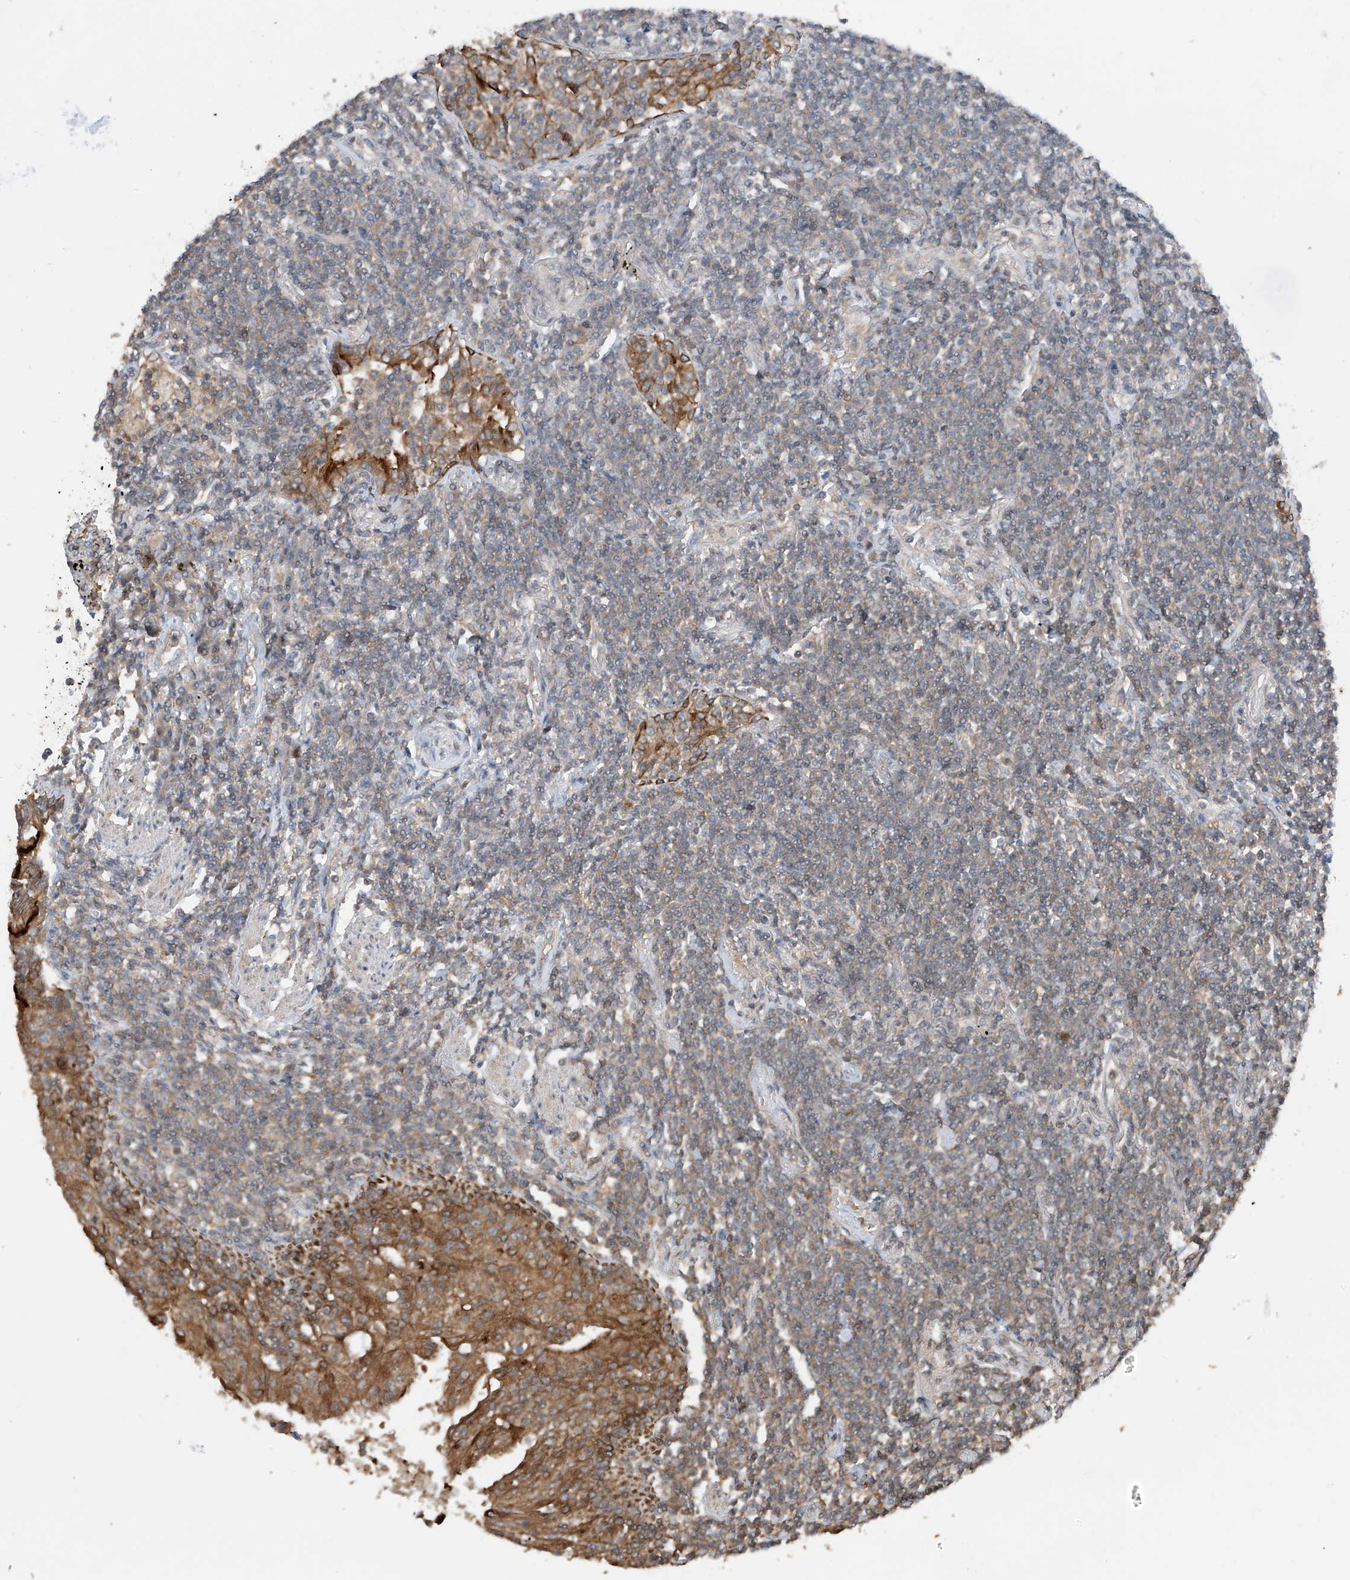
{"staining": {"intensity": "negative", "quantity": "none", "location": "none"}, "tissue": "lymphoma", "cell_type": "Tumor cells", "image_type": "cancer", "snomed": [{"axis": "morphology", "description": "Malignant lymphoma, non-Hodgkin's type, Low grade"}, {"axis": "topography", "description": "Lung"}], "caption": "Immunohistochemistry (IHC) photomicrograph of low-grade malignant lymphoma, non-Hodgkin's type stained for a protein (brown), which shows no staining in tumor cells. Nuclei are stained in blue.", "gene": "RPAIN", "patient": {"sex": "female", "age": 71}}